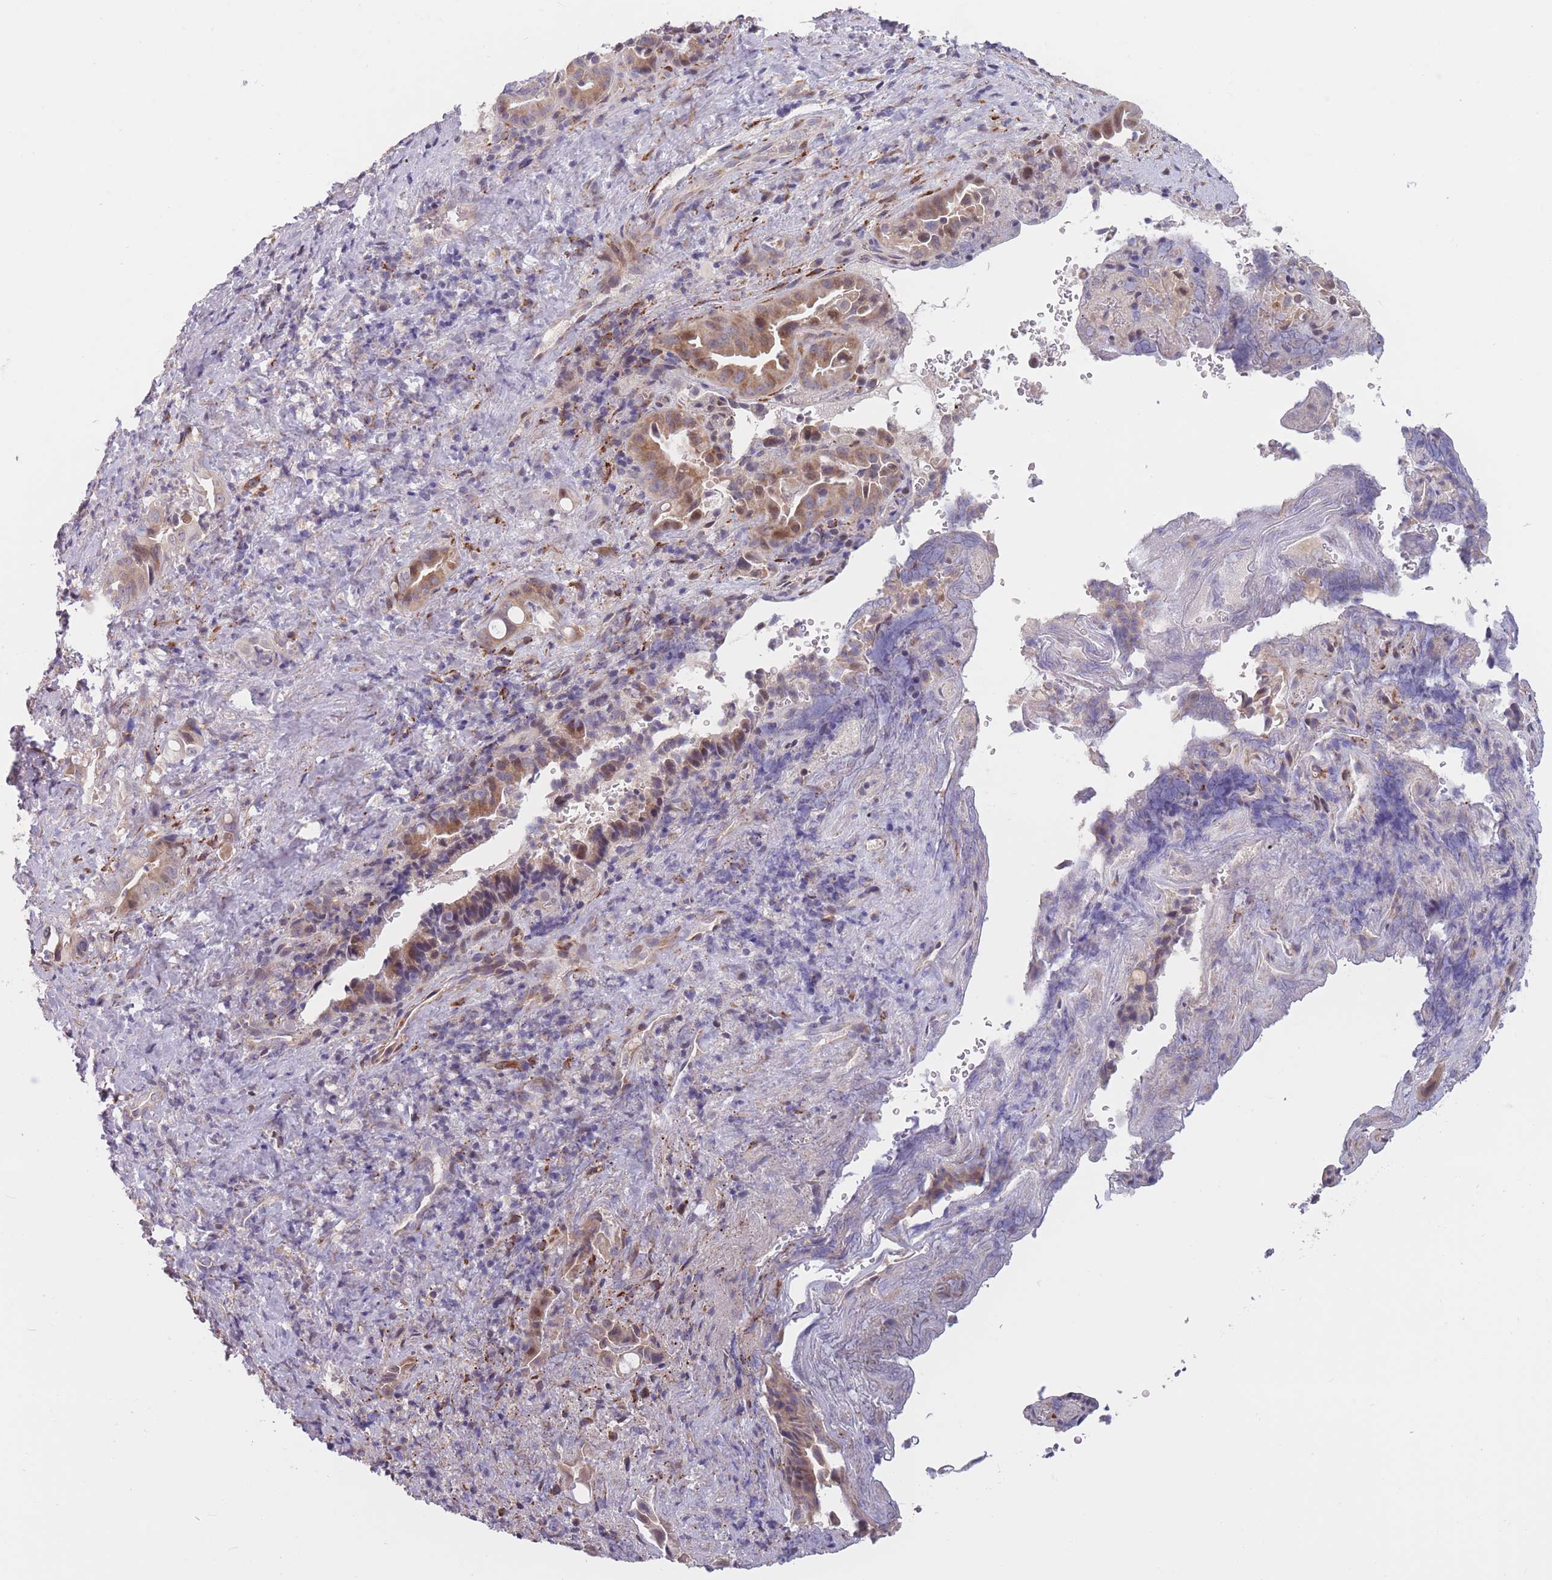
{"staining": {"intensity": "moderate", "quantity": ">75%", "location": "cytoplasmic/membranous"}, "tissue": "liver cancer", "cell_type": "Tumor cells", "image_type": "cancer", "snomed": [{"axis": "morphology", "description": "Cholangiocarcinoma"}, {"axis": "topography", "description": "Liver"}], "caption": "DAB (3,3'-diaminobenzidine) immunohistochemical staining of liver cholangiocarcinoma shows moderate cytoplasmic/membranous protein staining in about >75% of tumor cells. Using DAB (brown) and hematoxylin (blue) stains, captured at high magnification using brightfield microscopy.", "gene": "CCNQ", "patient": {"sex": "female", "age": 68}}